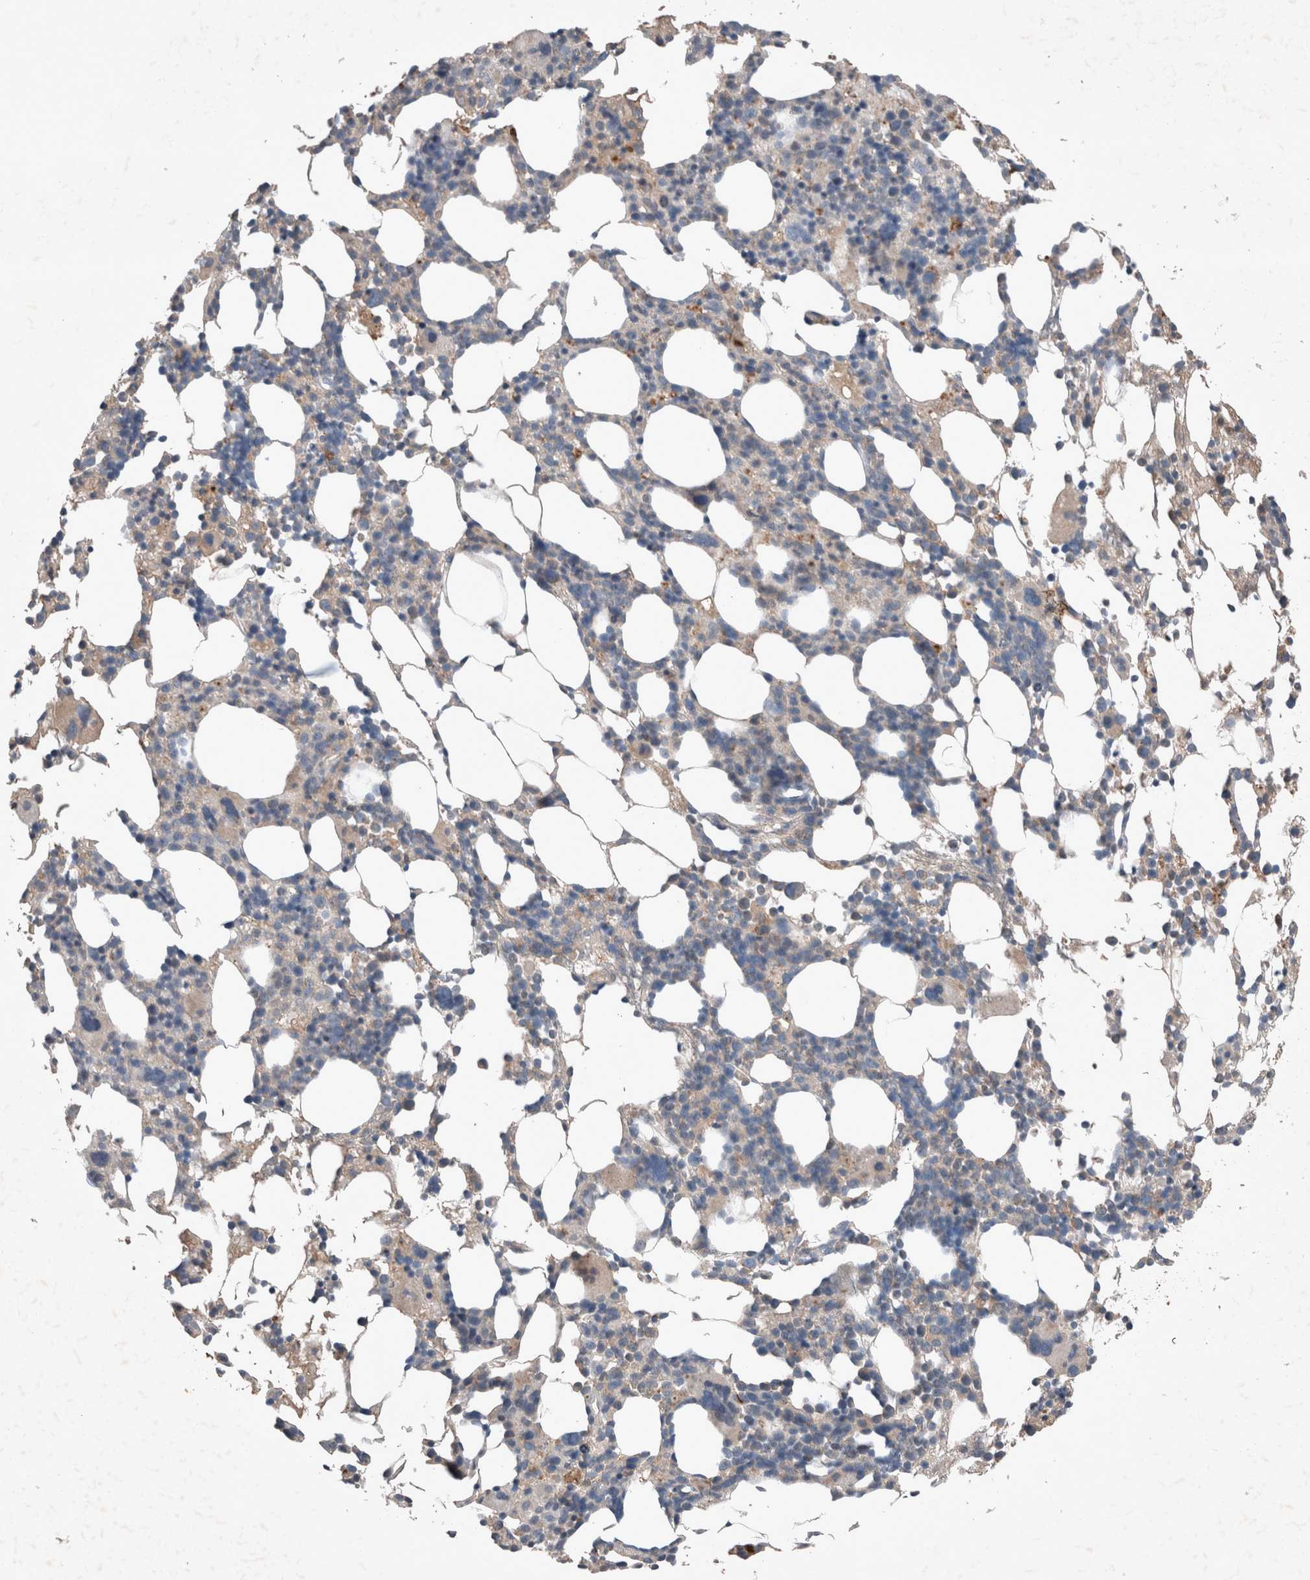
{"staining": {"intensity": "negative", "quantity": "none", "location": "none"}, "tissue": "bone marrow", "cell_type": "Hematopoietic cells", "image_type": "normal", "snomed": [{"axis": "morphology", "description": "Normal tissue, NOS"}, {"axis": "morphology", "description": "Inflammation, NOS"}, {"axis": "topography", "description": "Bone marrow"}], "caption": "Hematopoietic cells show no significant positivity in benign bone marrow.", "gene": "UGCG", "patient": {"sex": "male", "age": 55}}